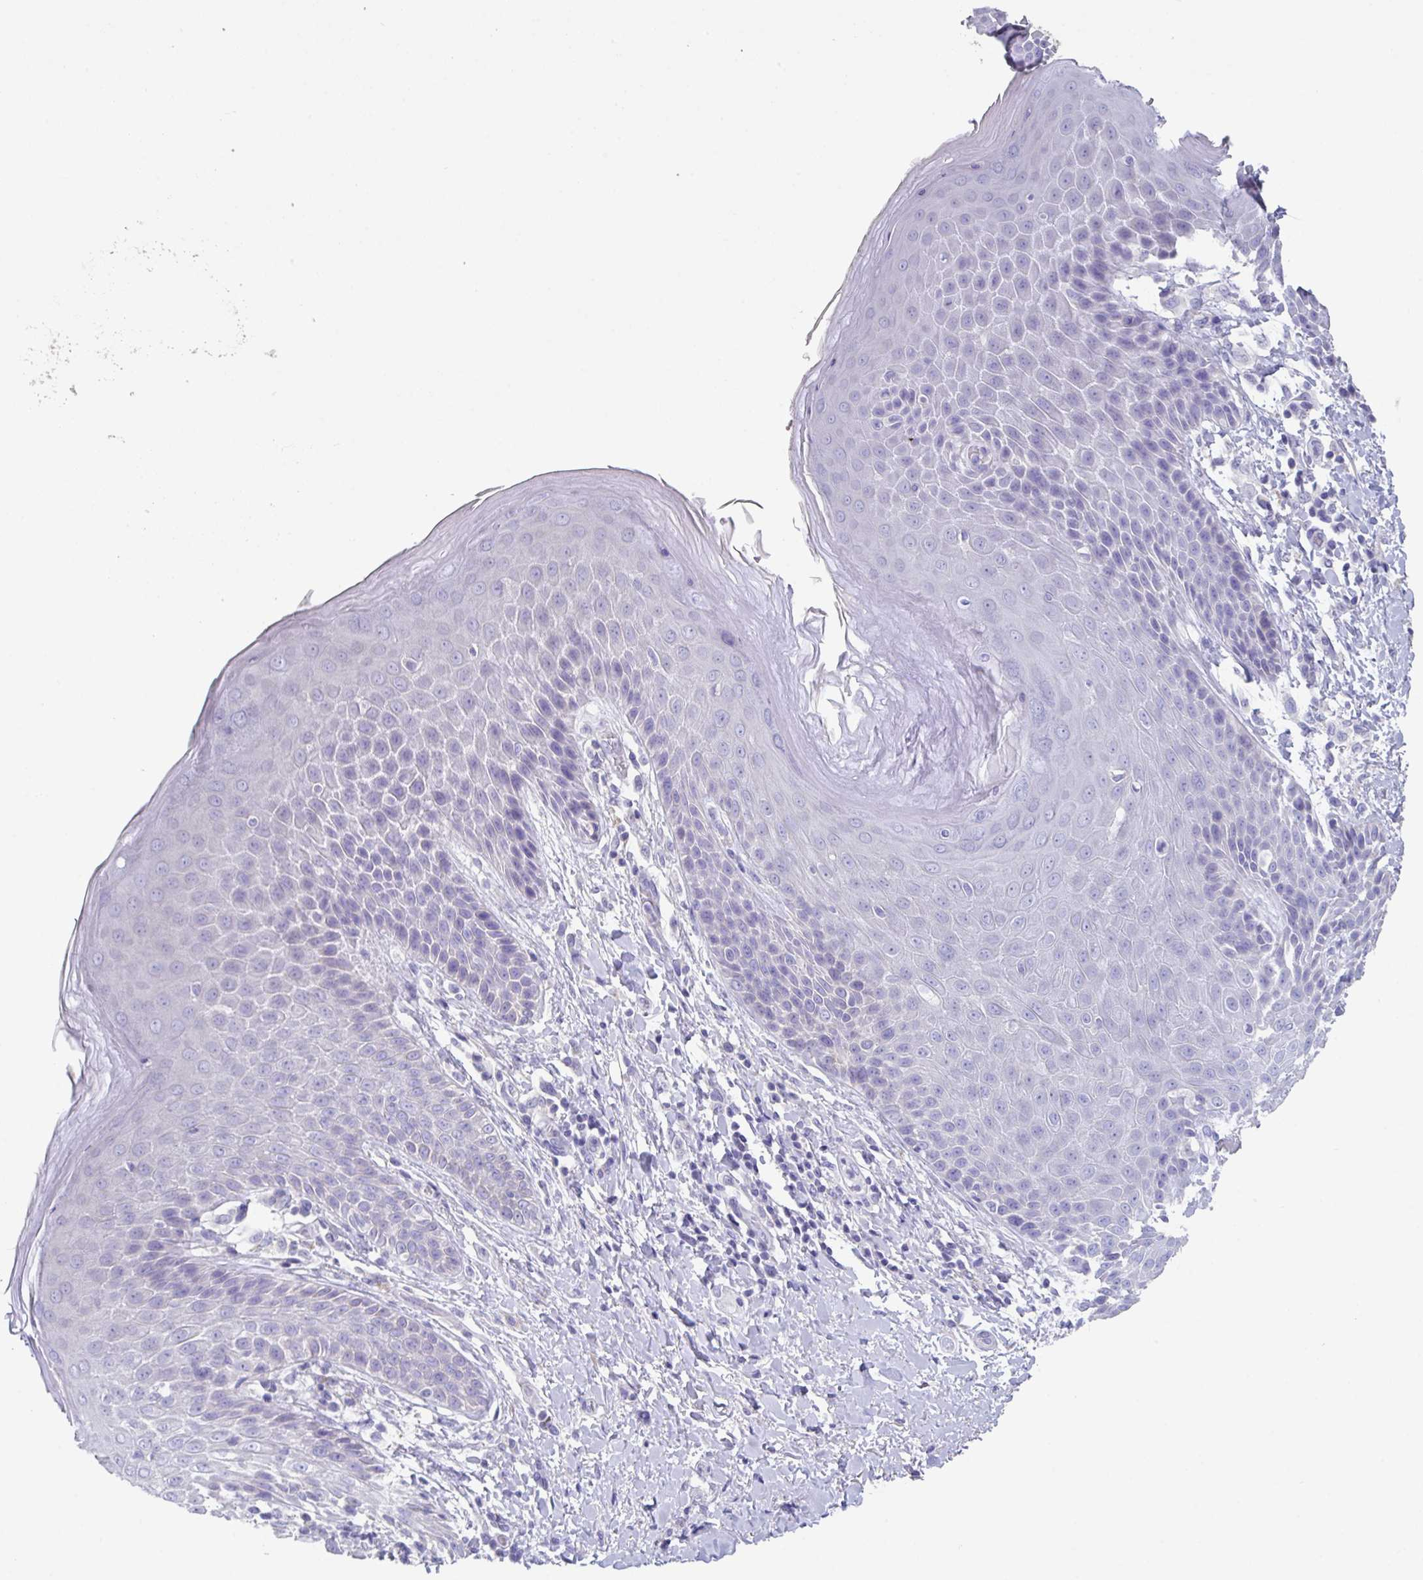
{"staining": {"intensity": "negative", "quantity": "none", "location": "none"}, "tissue": "skin", "cell_type": "Epidermal cells", "image_type": "normal", "snomed": [{"axis": "morphology", "description": "Normal tissue, NOS"}, {"axis": "topography", "description": "Anal"}, {"axis": "topography", "description": "Peripheral nerve tissue"}], "caption": "Human skin stained for a protein using immunohistochemistry (IHC) demonstrates no expression in epidermal cells.", "gene": "SLC44A4", "patient": {"sex": "male", "age": 51}}